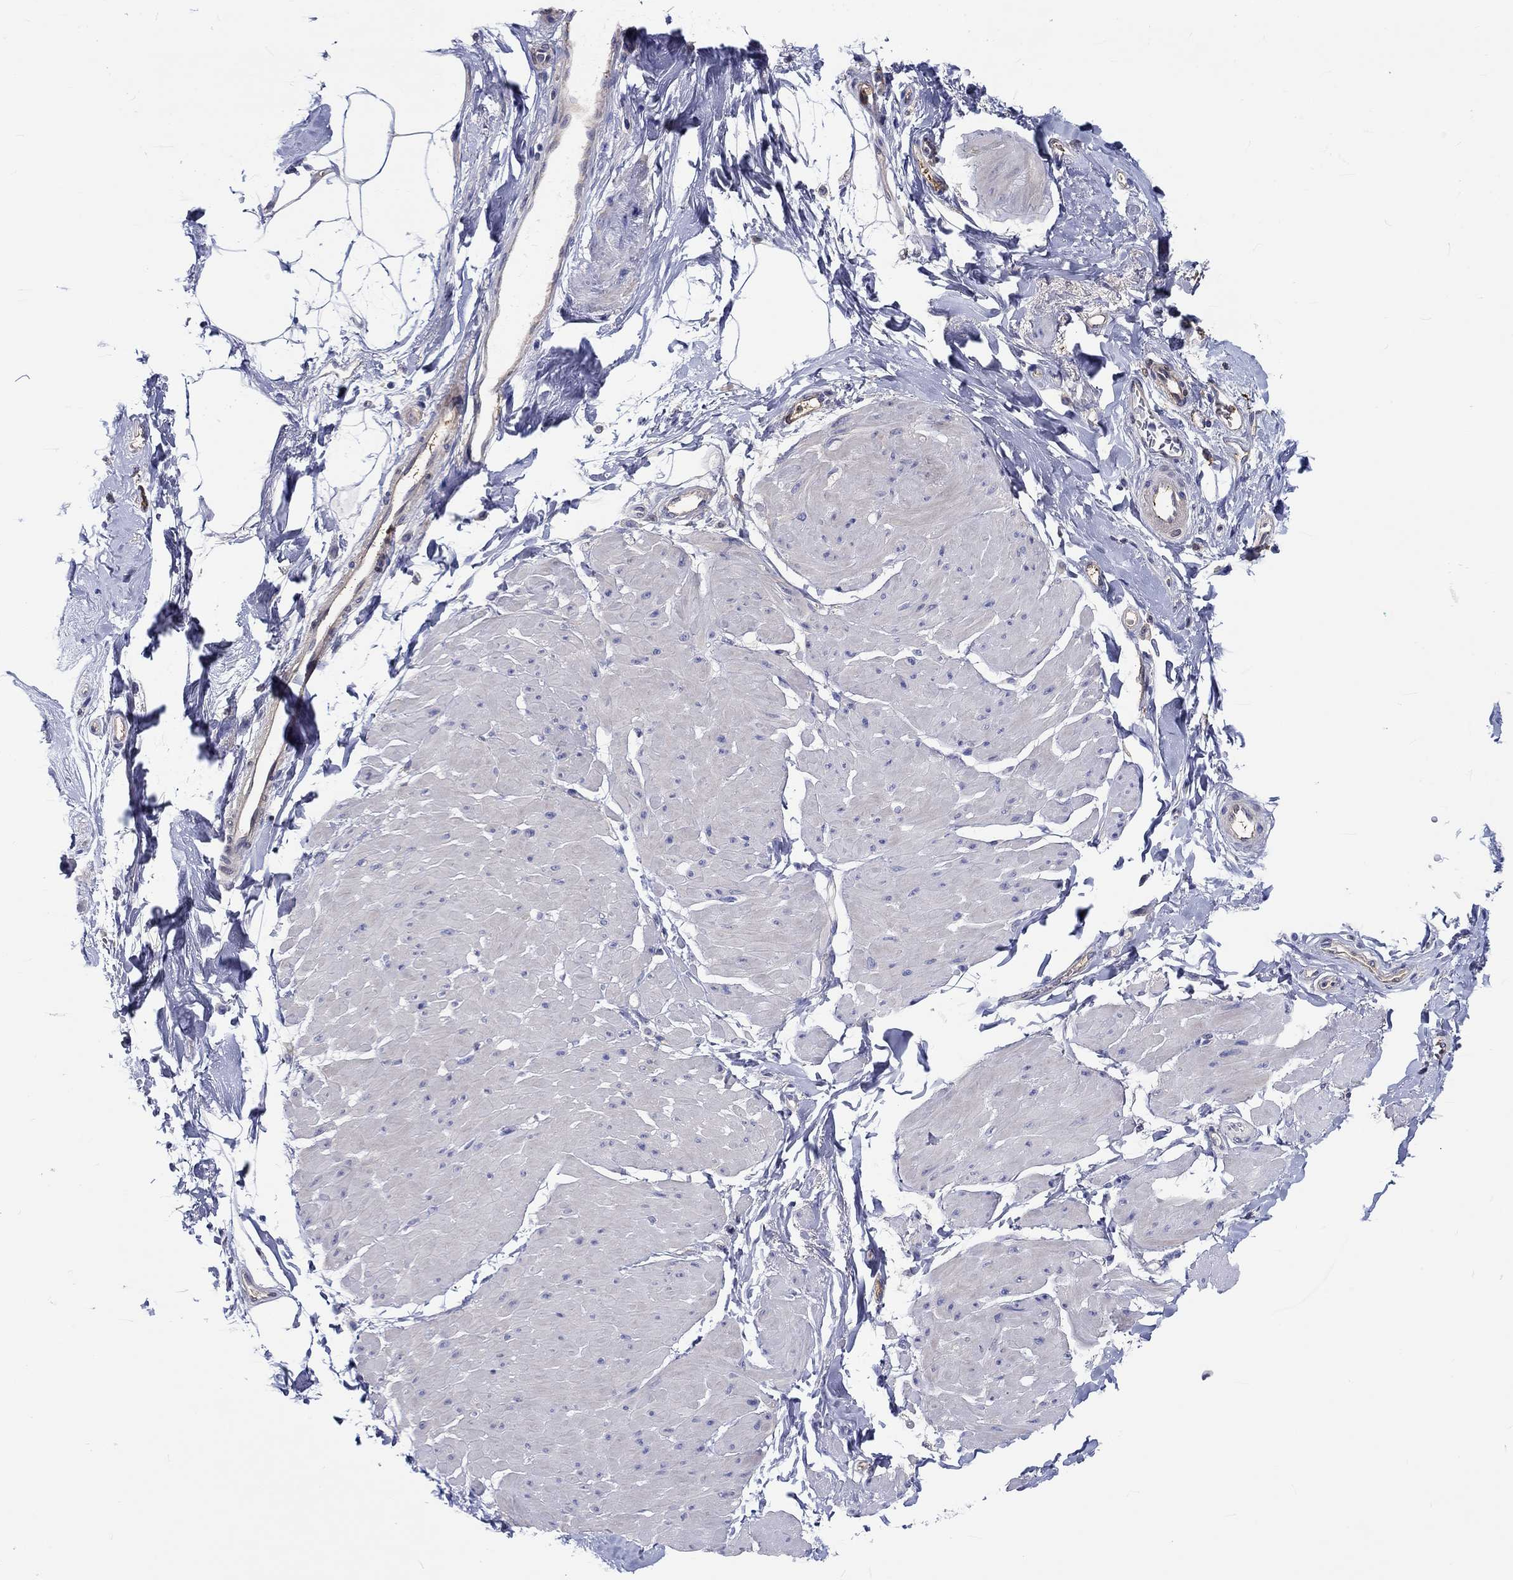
{"staining": {"intensity": "negative", "quantity": "none", "location": "none"}, "tissue": "smooth muscle", "cell_type": "Smooth muscle cells", "image_type": "normal", "snomed": [{"axis": "morphology", "description": "Normal tissue, NOS"}, {"axis": "topography", "description": "Adipose tissue"}, {"axis": "topography", "description": "Smooth muscle"}, {"axis": "topography", "description": "Peripheral nerve tissue"}], "caption": "Photomicrograph shows no significant protein staining in smooth muscle cells of unremarkable smooth muscle. (DAB immunohistochemistry (IHC) visualized using brightfield microscopy, high magnification).", "gene": "CDY1B", "patient": {"sex": "male", "age": 83}}